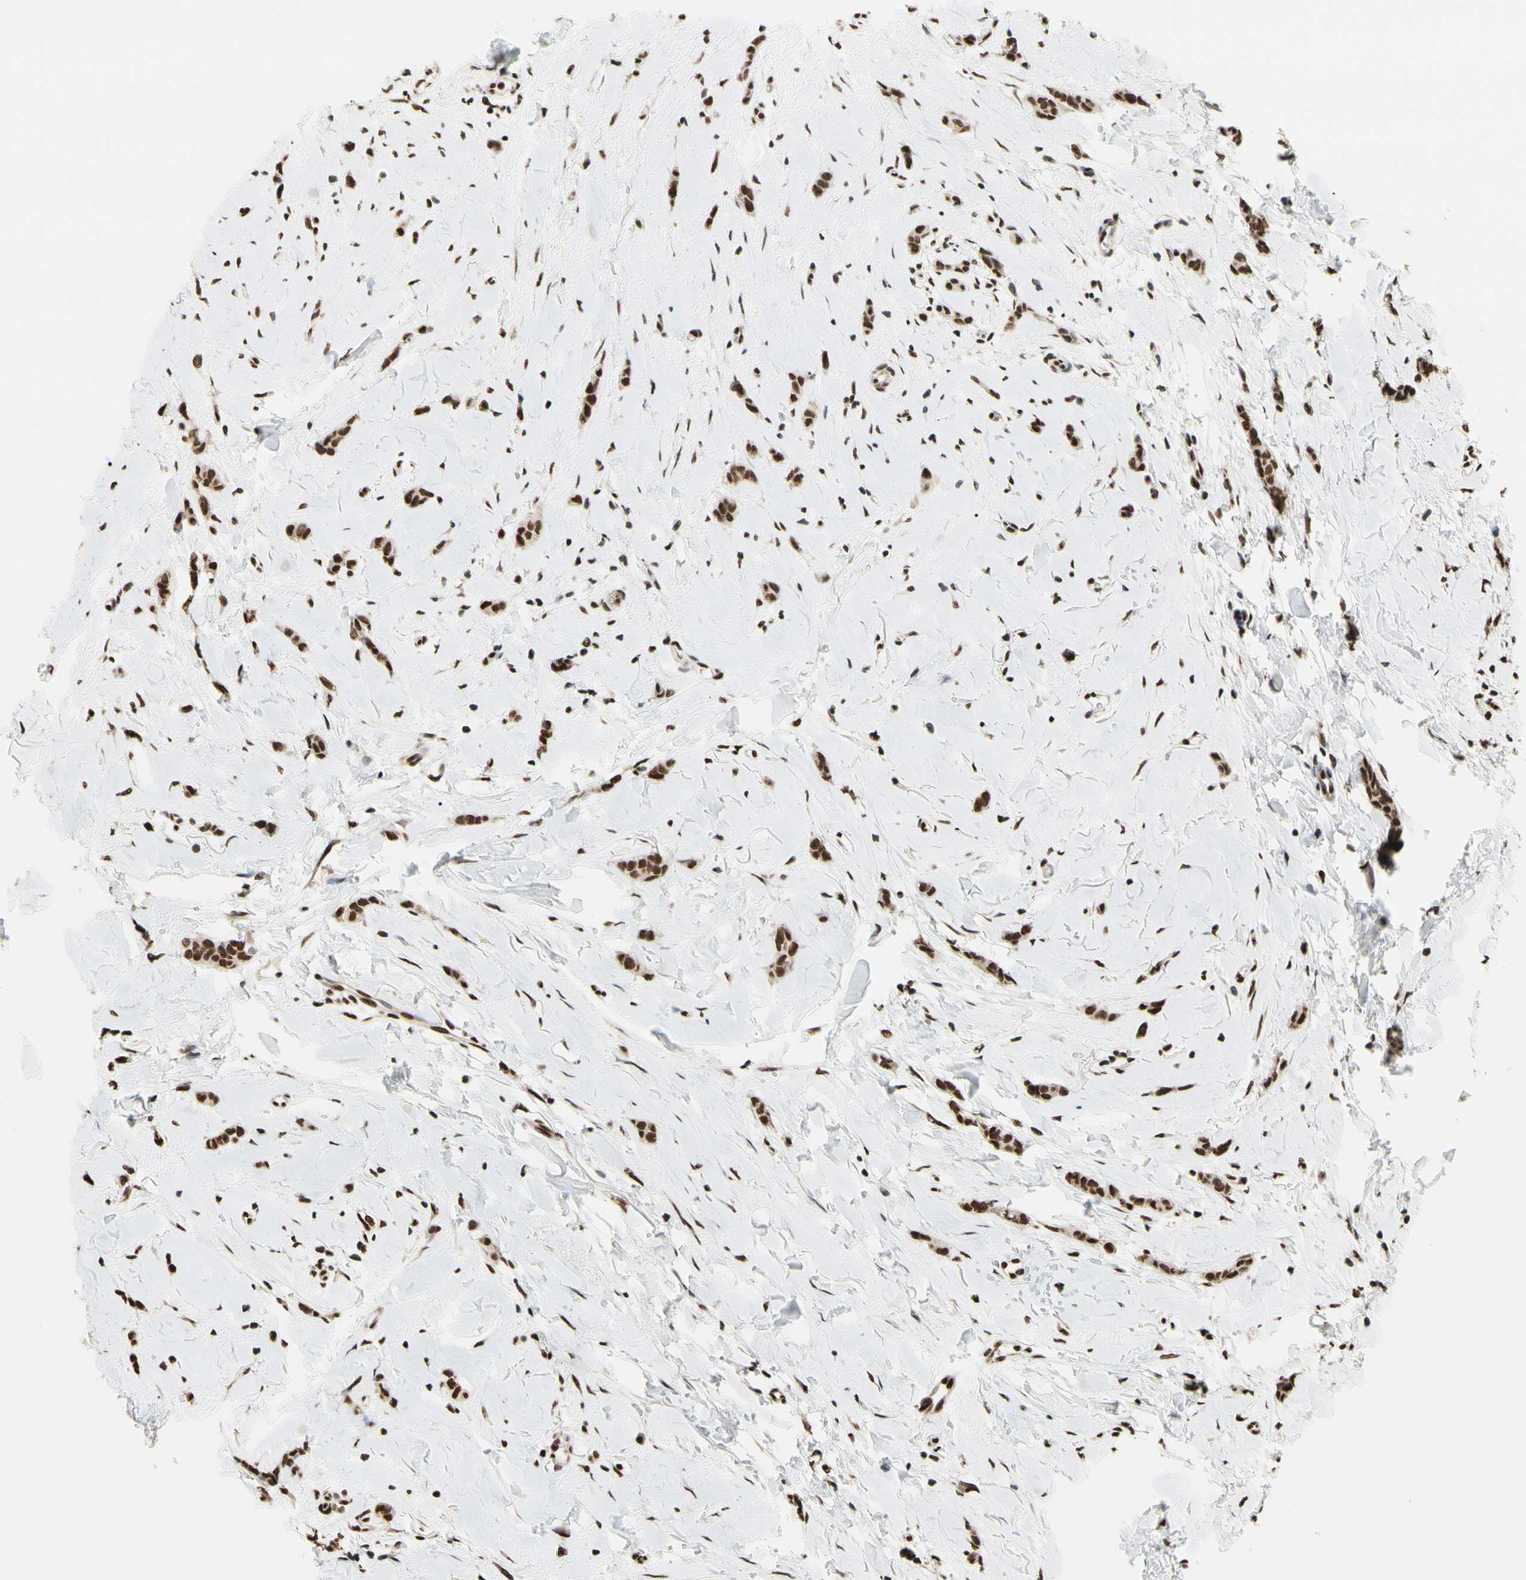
{"staining": {"intensity": "strong", "quantity": ">75%", "location": "nuclear"}, "tissue": "breast cancer", "cell_type": "Tumor cells", "image_type": "cancer", "snomed": [{"axis": "morphology", "description": "Lobular carcinoma"}, {"axis": "topography", "description": "Skin"}, {"axis": "topography", "description": "Breast"}], "caption": "A brown stain highlights strong nuclear expression of a protein in breast cancer (lobular carcinoma) tumor cells. The protein is stained brown, and the nuclei are stained in blue (DAB (3,3'-diaminobenzidine) IHC with brightfield microscopy, high magnification).", "gene": "HNRNPK", "patient": {"sex": "female", "age": 46}}